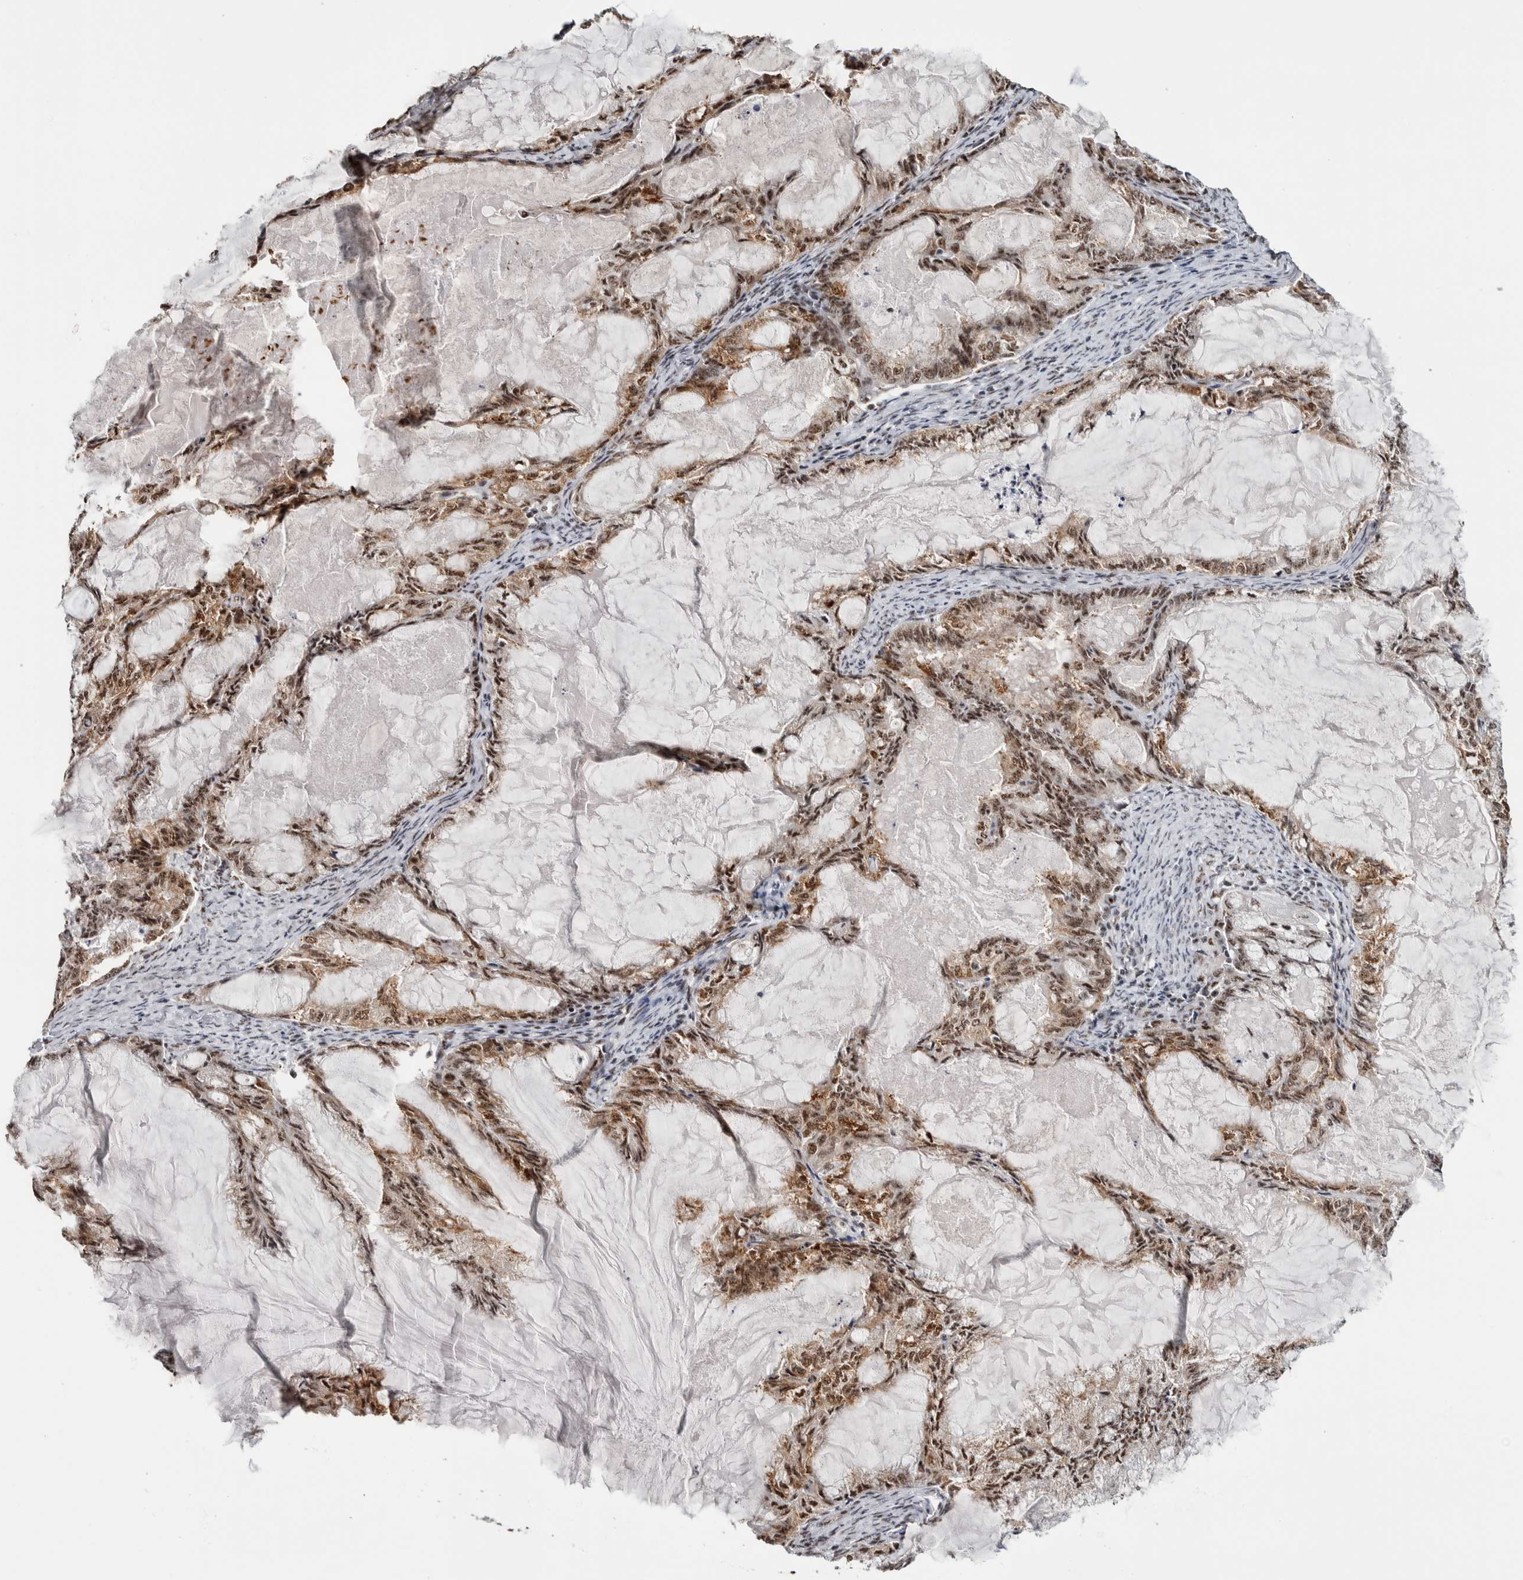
{"staining": {"intensity": "moderate", "quantity": ">75%", "location": "cytoplasmic/membranous,nuclear"}, "tissue": "endometrial cancer", "cell_type": "Tumor cells", "image_type": "cancer", "snomed": [{"axis": "morphology", "description": "Adenocarcinoma, NOS"}, {"axis": "topography", "description": "Endometrium"}], "caption": "The image reveals immunohistochemical staining of endometrial cancer (adenocarcinoma). There is moderate cytoplasmic/membranous and nuclear positivity is seen in approximately >75% of tumor cells.", "gene": "MKNK1", "patient": {"sex": "female", "age": 86}}